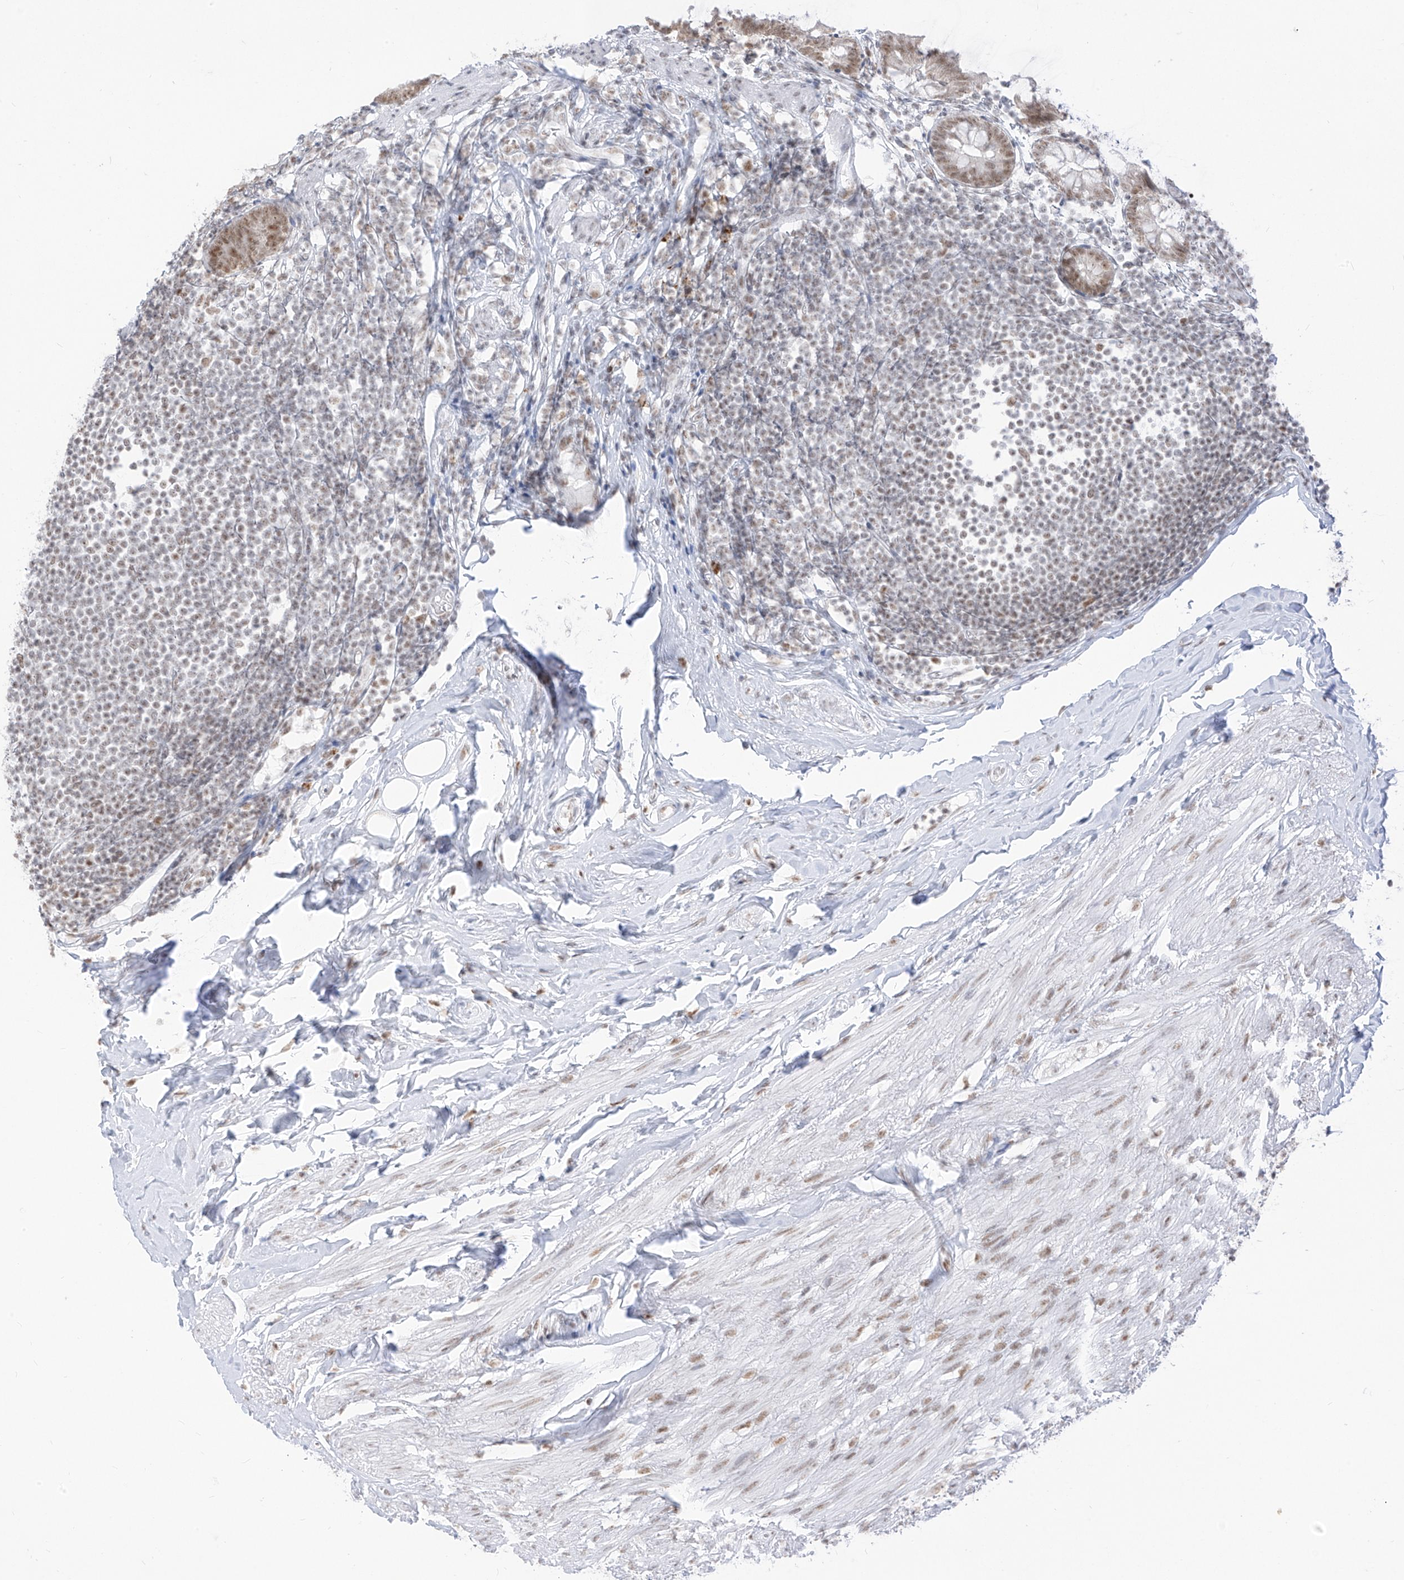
{"staining": {"intensity": "moderate", "quantity": ">75%", "location": "nuclear"}, "tissue": "appendix", "cell_type": "Glandular cells", "image_type": "normal", "snomed": [{"axis": "morphology", "description": "Normal tissue, NOS"}, {"axis": "topography", "description": "Appendix"}], "caption": "Immunohistochemical staining of unremarkable appendix displays moderate nuclear protein positivity in approximately >75% of glandular cells. (Stains: DAB (3,3'-diaminobenzidine) in brown, nuclei in blue, Microscopy: brightfield microscopy at high magnification).", "gene": "SUPT5H", "patient": {"sex": "female", "age": 62}}